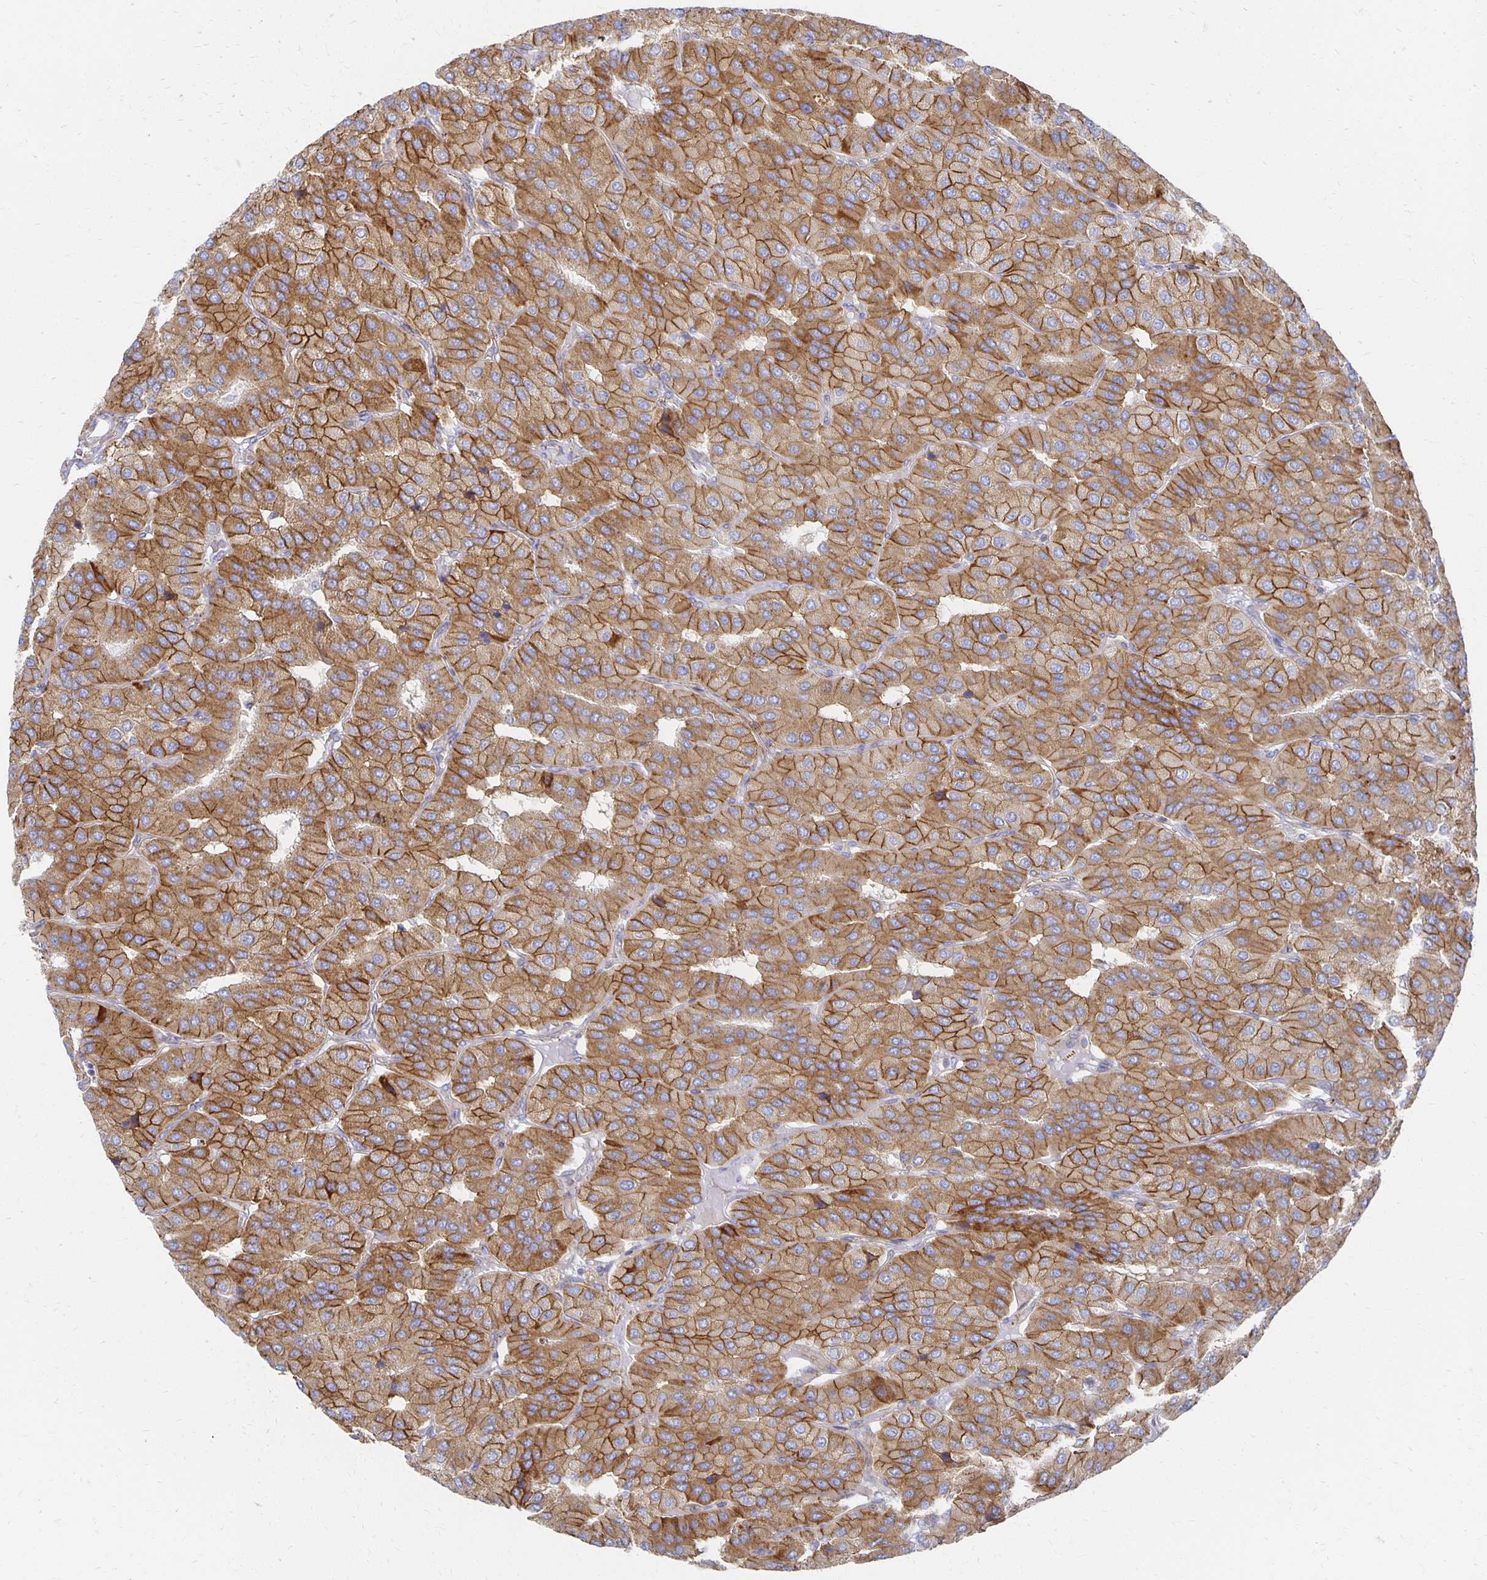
{"staining": {"intensity": "strong", "quantity": ">75%", "location": "cytoplasmic/membranous"}, "tissue": "parathyroid gland", "cell_type": "Glandular cells", "image_type": "normal", "snomed": [{"axis": "morphology", "description": "Normal tissue, NOS"}, {"axis": "morphology", "description": "Adenoma, NOS"}, {"axis": "topography", "description": "Parathyroid gland"}], "caption": "Benign parathyroid gland shows strong cytoplasmic/membranous positivity in approximately >75% of glandular cells, visualized by immunohistochemistry.", "gene": "TAAR1", "patient": {"sex": "female", "age": 86}}